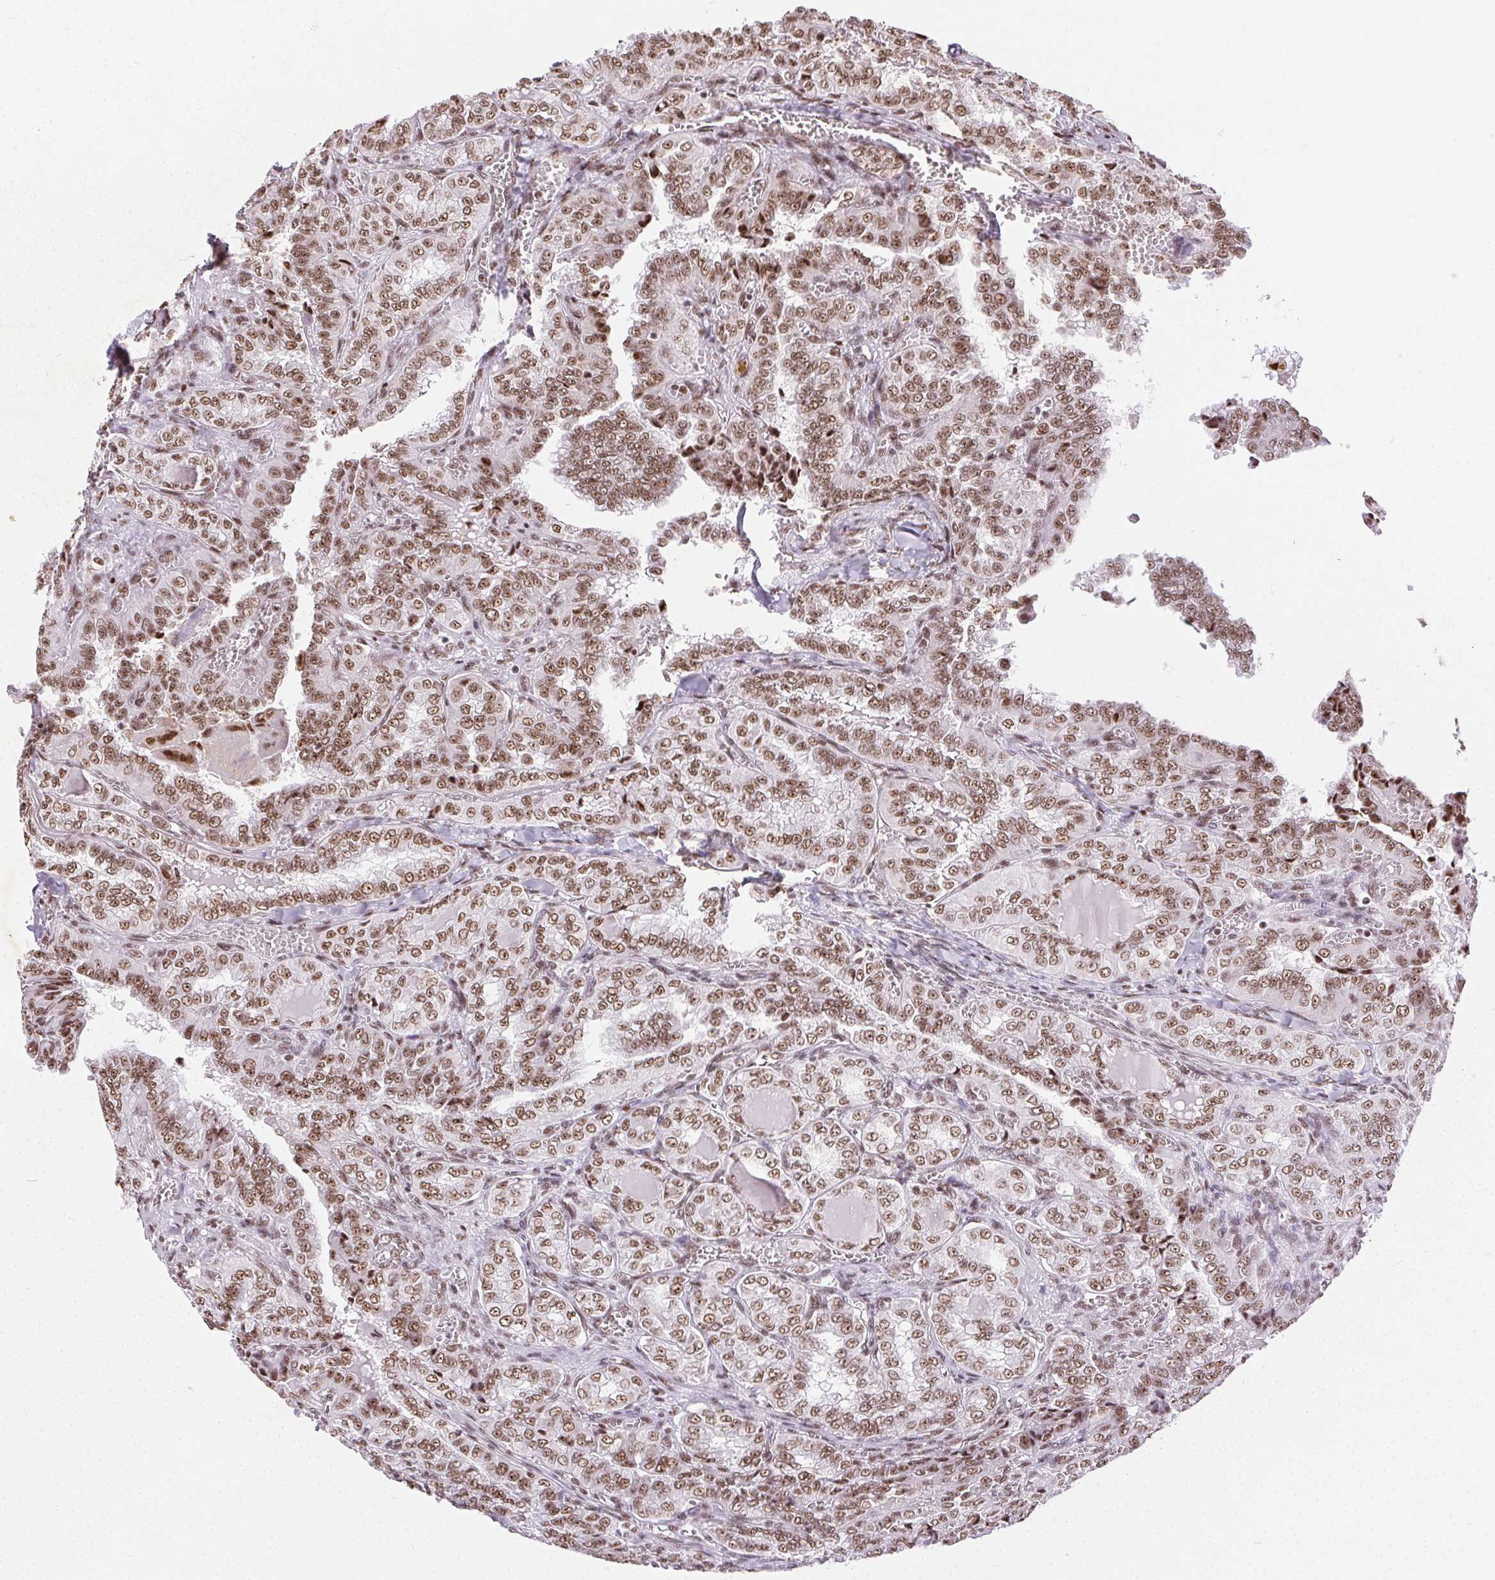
{"staining": {"intensity": "moderate", "quantity": ">75%", "location": "nuclear"}, "tissue": "thyroid cancer", "cell_type": "Tumor cells", "image_type": "cancer", "snomed": [{"axis": "morphology", "description": "Papillary adenocarcinoma, NOS"}, {"axis": "topography", "description": "Thyroid gland"}], "caption": "Brown immunohistochemical staining in papillary adenocarcinoma (thyroid) shows moderate nuclear positivity in about >75% of tumor cells.", "gene": "TRA2B", "patient": {"sex": "female", "age": 41}}